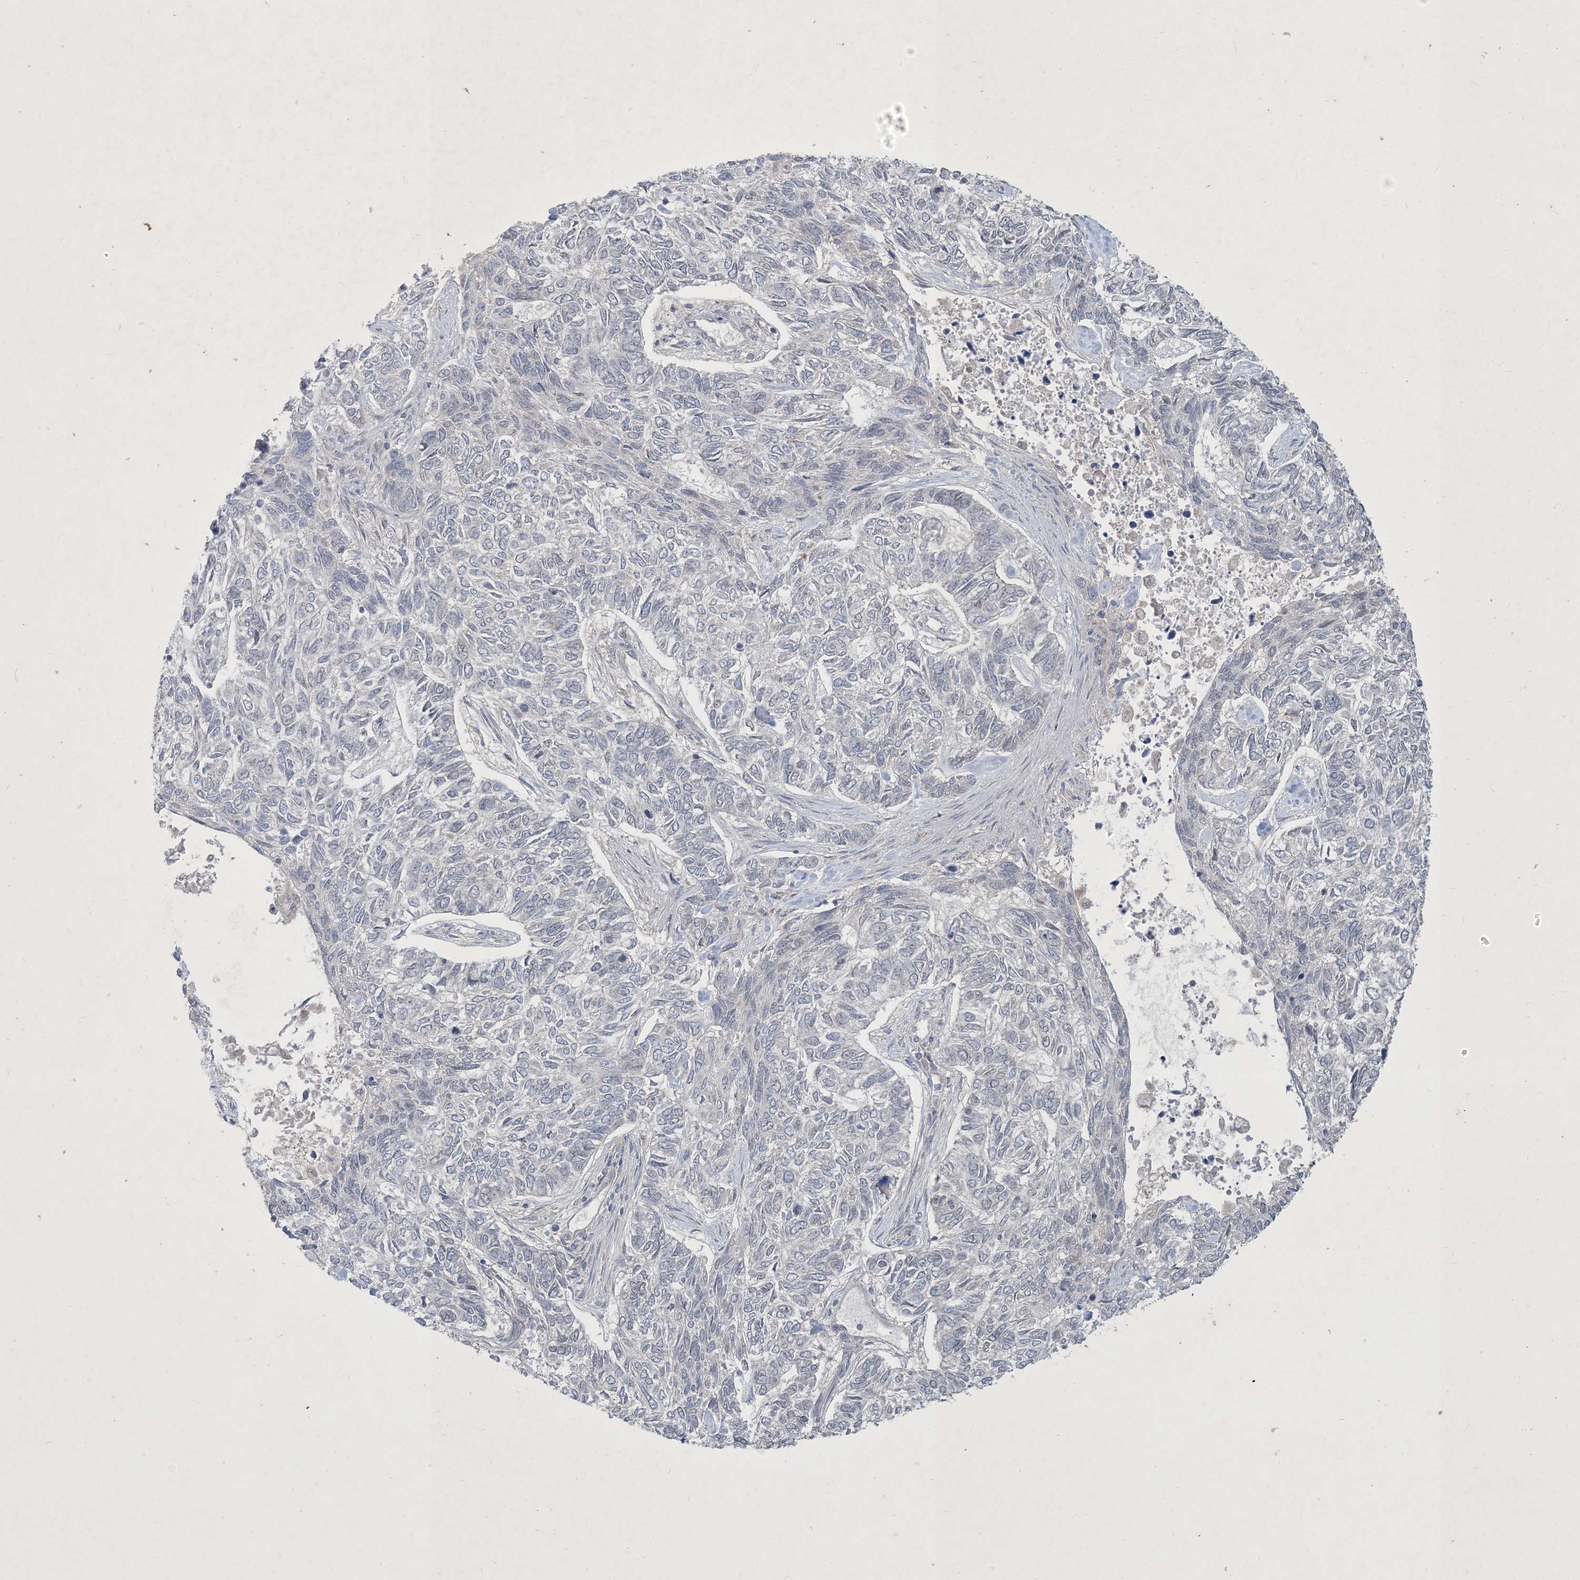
{"staining": {"intensity": "negative", "quantity": "none", "location": "none"}, "tissue": "skin cancer", "cell_type": "Tumor cells", "image_type": "cancer", "snomed": [{"axis": "morphology", "description": "Basal cell carcinoma"}, {"axis": "topography", "description": "Skin"}], "caption": "The micrograph exhibits no staining of tumor cells in skin basal cell carcinoma.", "gene": "CDS1", "patient": {"sex": "female", "age": 65}}